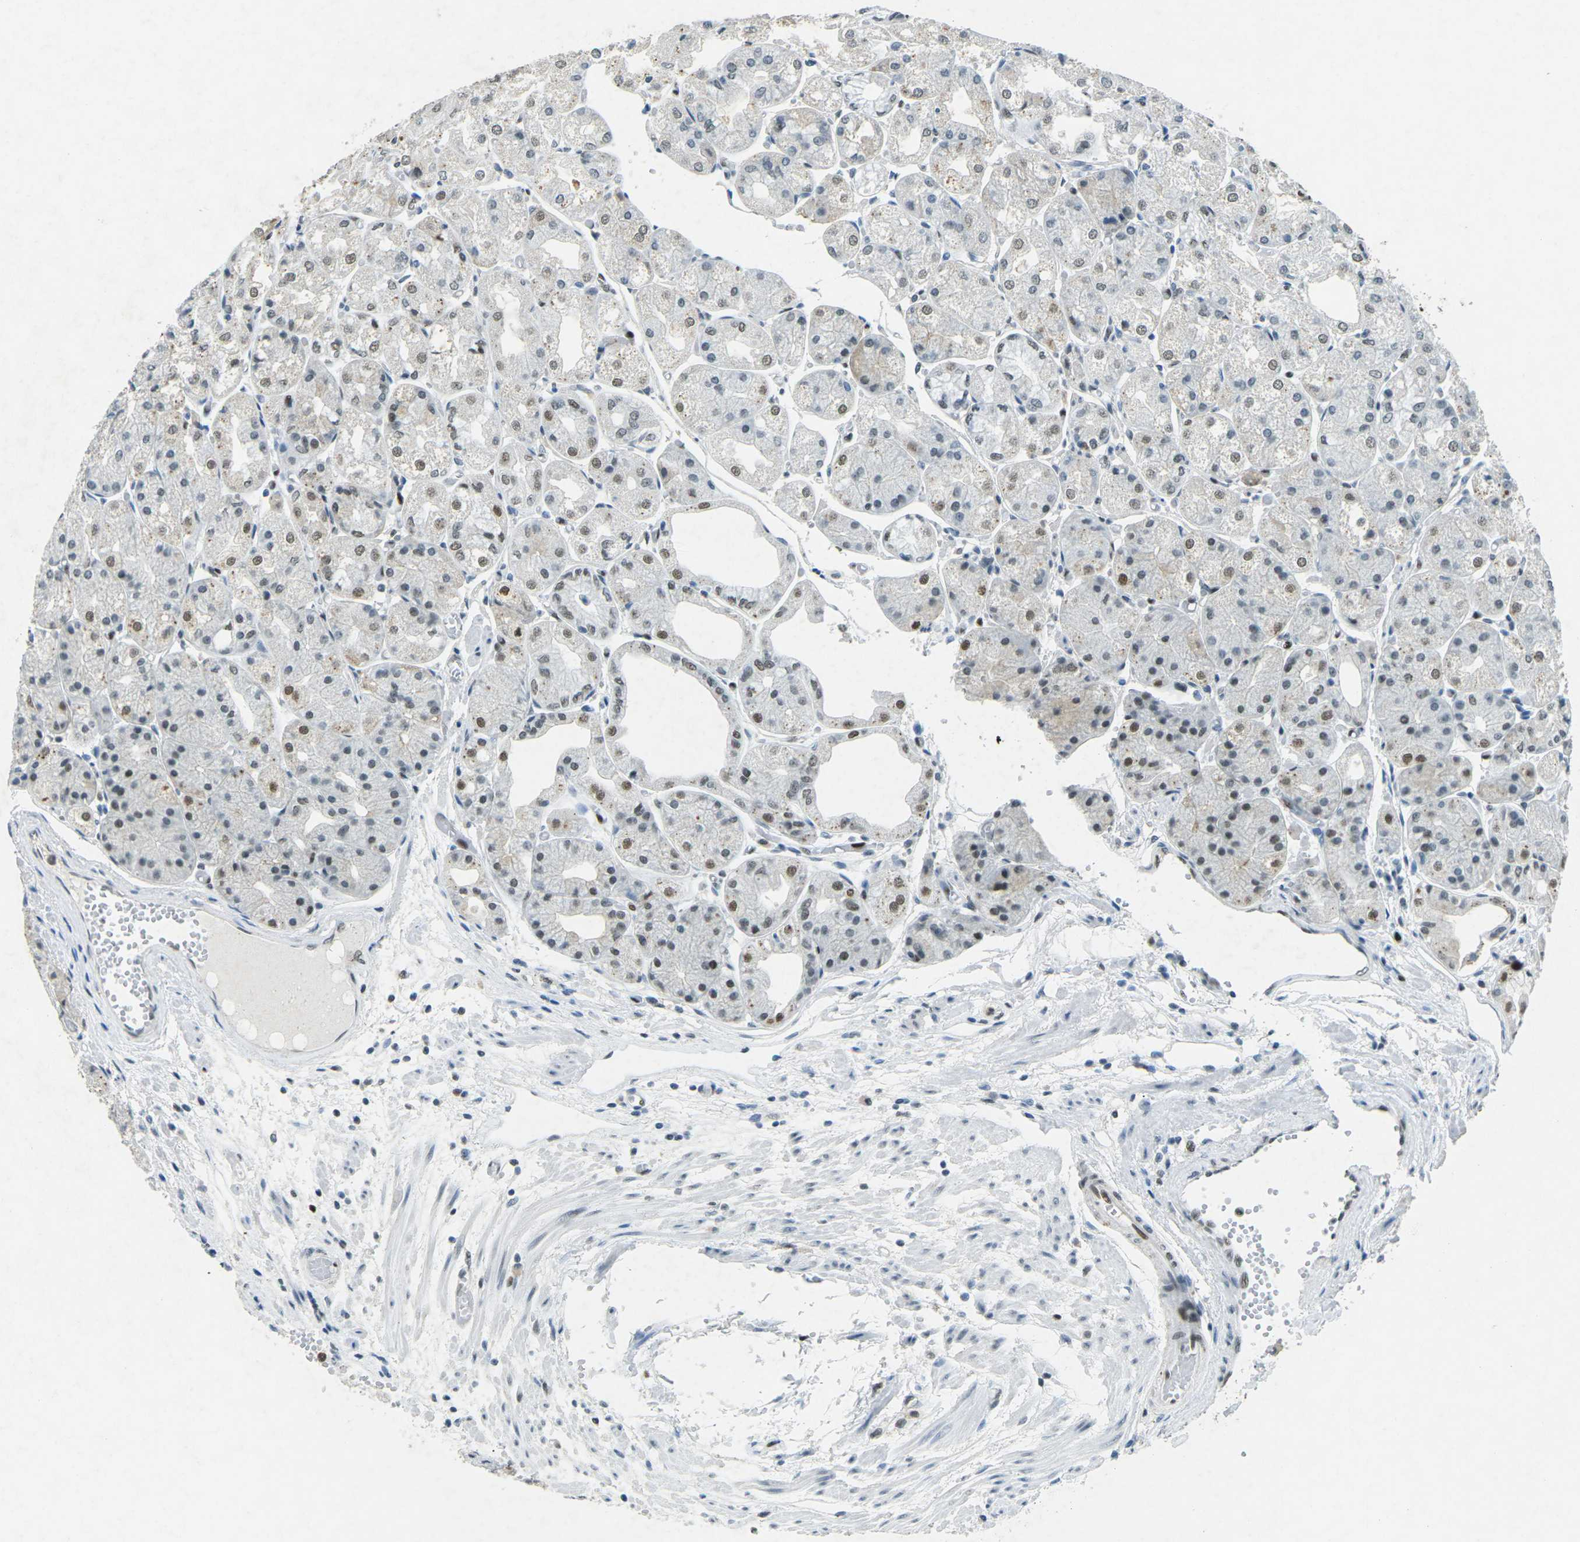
{"staining": {"intensity": "strong", "quantity": "25%-75%", "location": "nuclear"}, "tissue": "stomach", "cell_type": "Glandular cells", "image_type": "normal", "snomed": [{"axis": "morphology", "description": "Normal tissue, NOS"}, {"axis": "topography", "description": "Stomach, upper"}], "caption": "Stomach stained for a protein (brown) displays strong nuclear positive expression in about 25%-75% of glandular cells.", "gene": "RB1", "patient": {"sex": "male", "age": 72}}